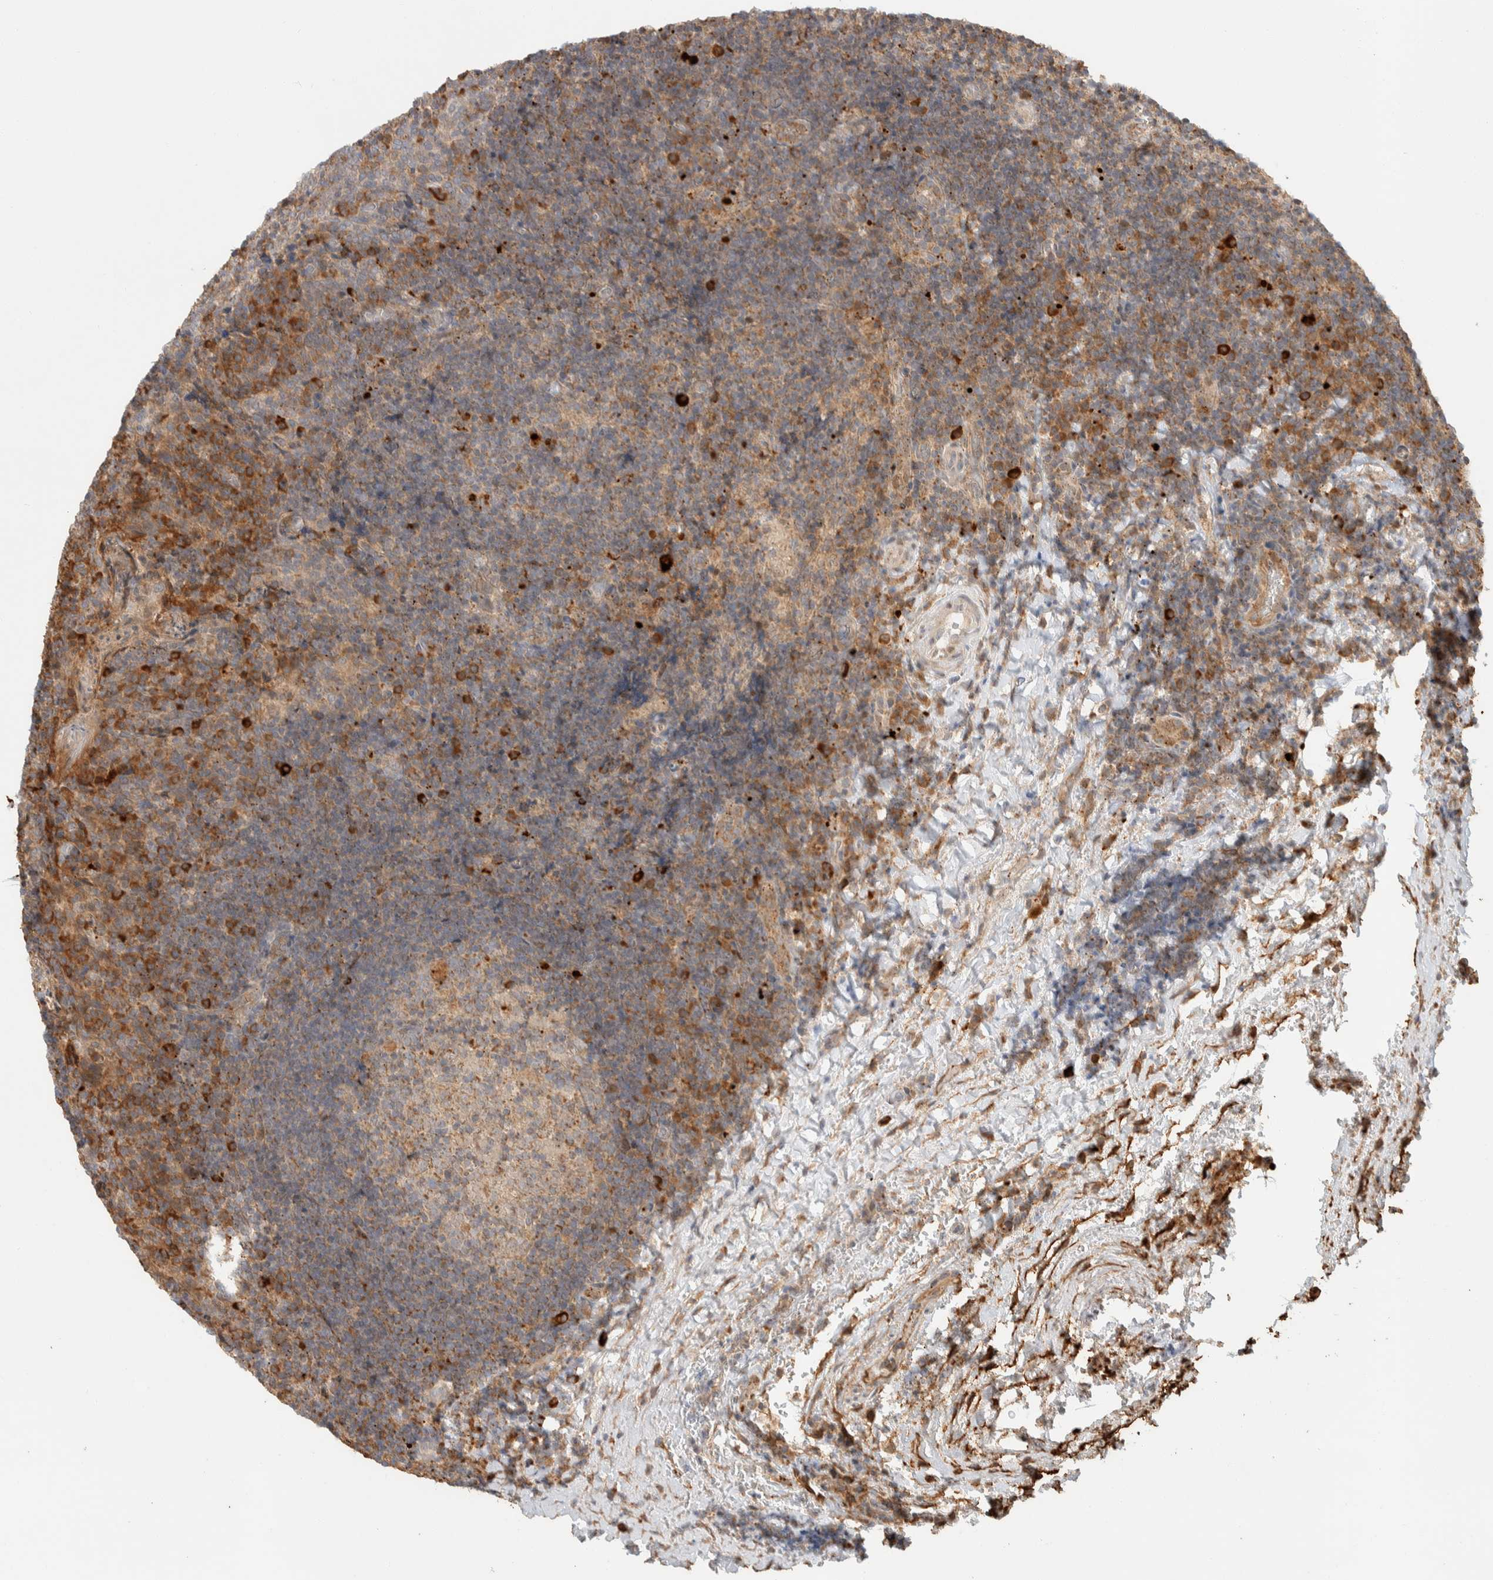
{"staining": {"intensity": "moderate", "quantity": "25%-75%", "location": "cytoplasmic/membranous"}, "tissue": "lymphoma", "cell_type": "Tumor cells", "image_type": "cancer", "snomed": [{"axis": "morphology", "description": "Malignant lymphoma, non-Hodgkin's type, High grade"}, {"axis": "topography", "description": "Tonsil"}], "caption": "This is a micrograph of immunohistochemistry staining of lymphoma, which shows moderate staining in the cytoplasmic/membranous of tumor cells.", "gene": "KIF9", "patient": {"sex": "female", "age": 36}}